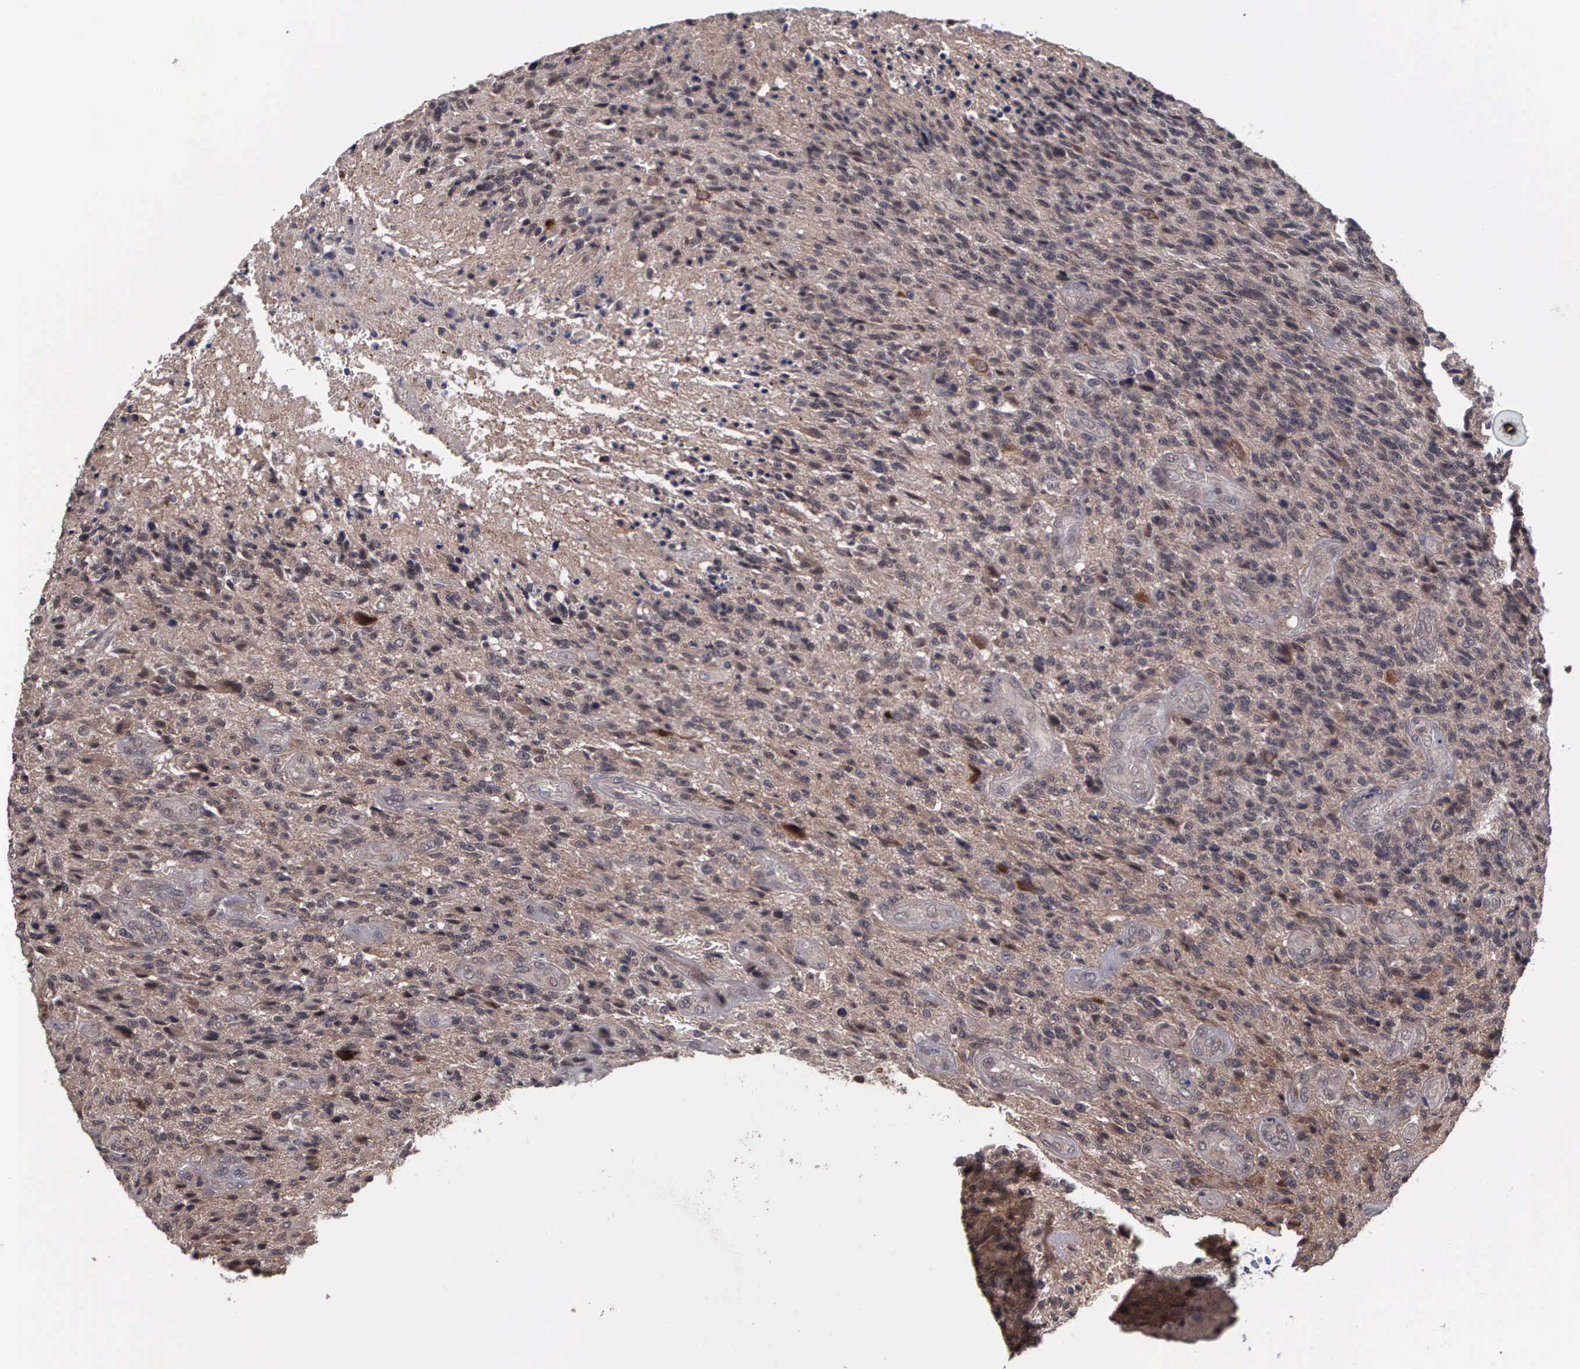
{"staining": {"intensity": "weak", "quantity": "25%-75%", "location": "cytoplasmic/membranous,nuclear"}, "tissue": "glioma", "cell_type": "Tumor cells", "image_type": "cancer", "snomed": [{"axis": "morphology", "description": "Glioma, malignant, High grade"}, {"axis": "topography", "description": "Brain"}], "caption": "Immunohistochemical staining of human glioma reveals weak cytoplasmic/membranous and nuclear protein expression in approximately 25%-75% of tumor cells.", "gene": "MAP3K9", "patient": {"sex": "male", "age": 36}}